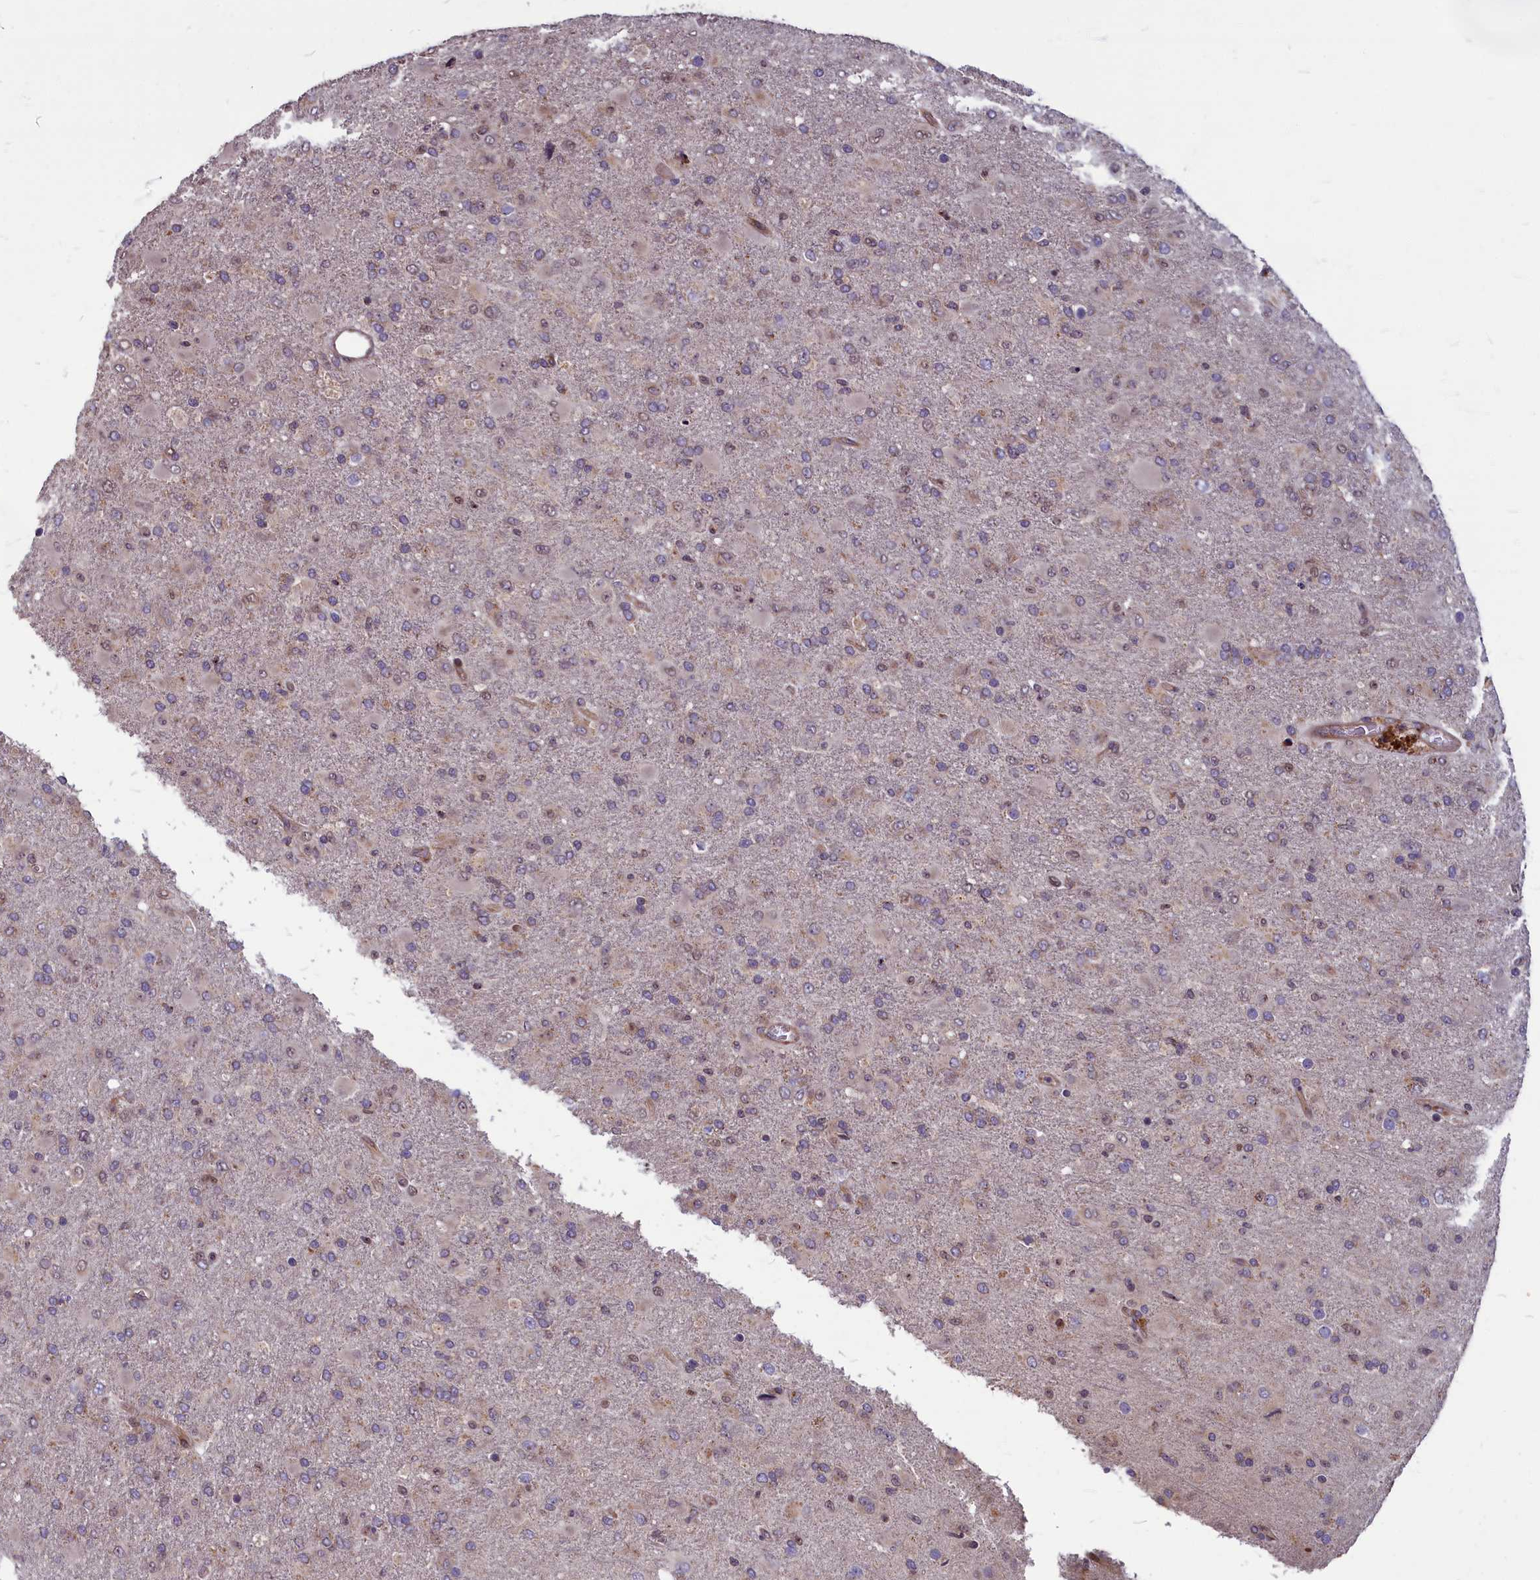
{"staining": {"intensity": "negative", "quantity": "none", "location": "none"}, "tissue": "glioma", "cell_type": "Tumor cells", "image_type": "cancer", "snomed": [{"axis": "morphology", "description": "Glioma, malignant, Low grade"}, {"axis": "topography", "description": "Brain"}], "caption": "Histopathology image shows no significant protein expression in tumor cells of glioma.", "gene": "MYCBP", "patient": {"sex": "male", "age": 65}}